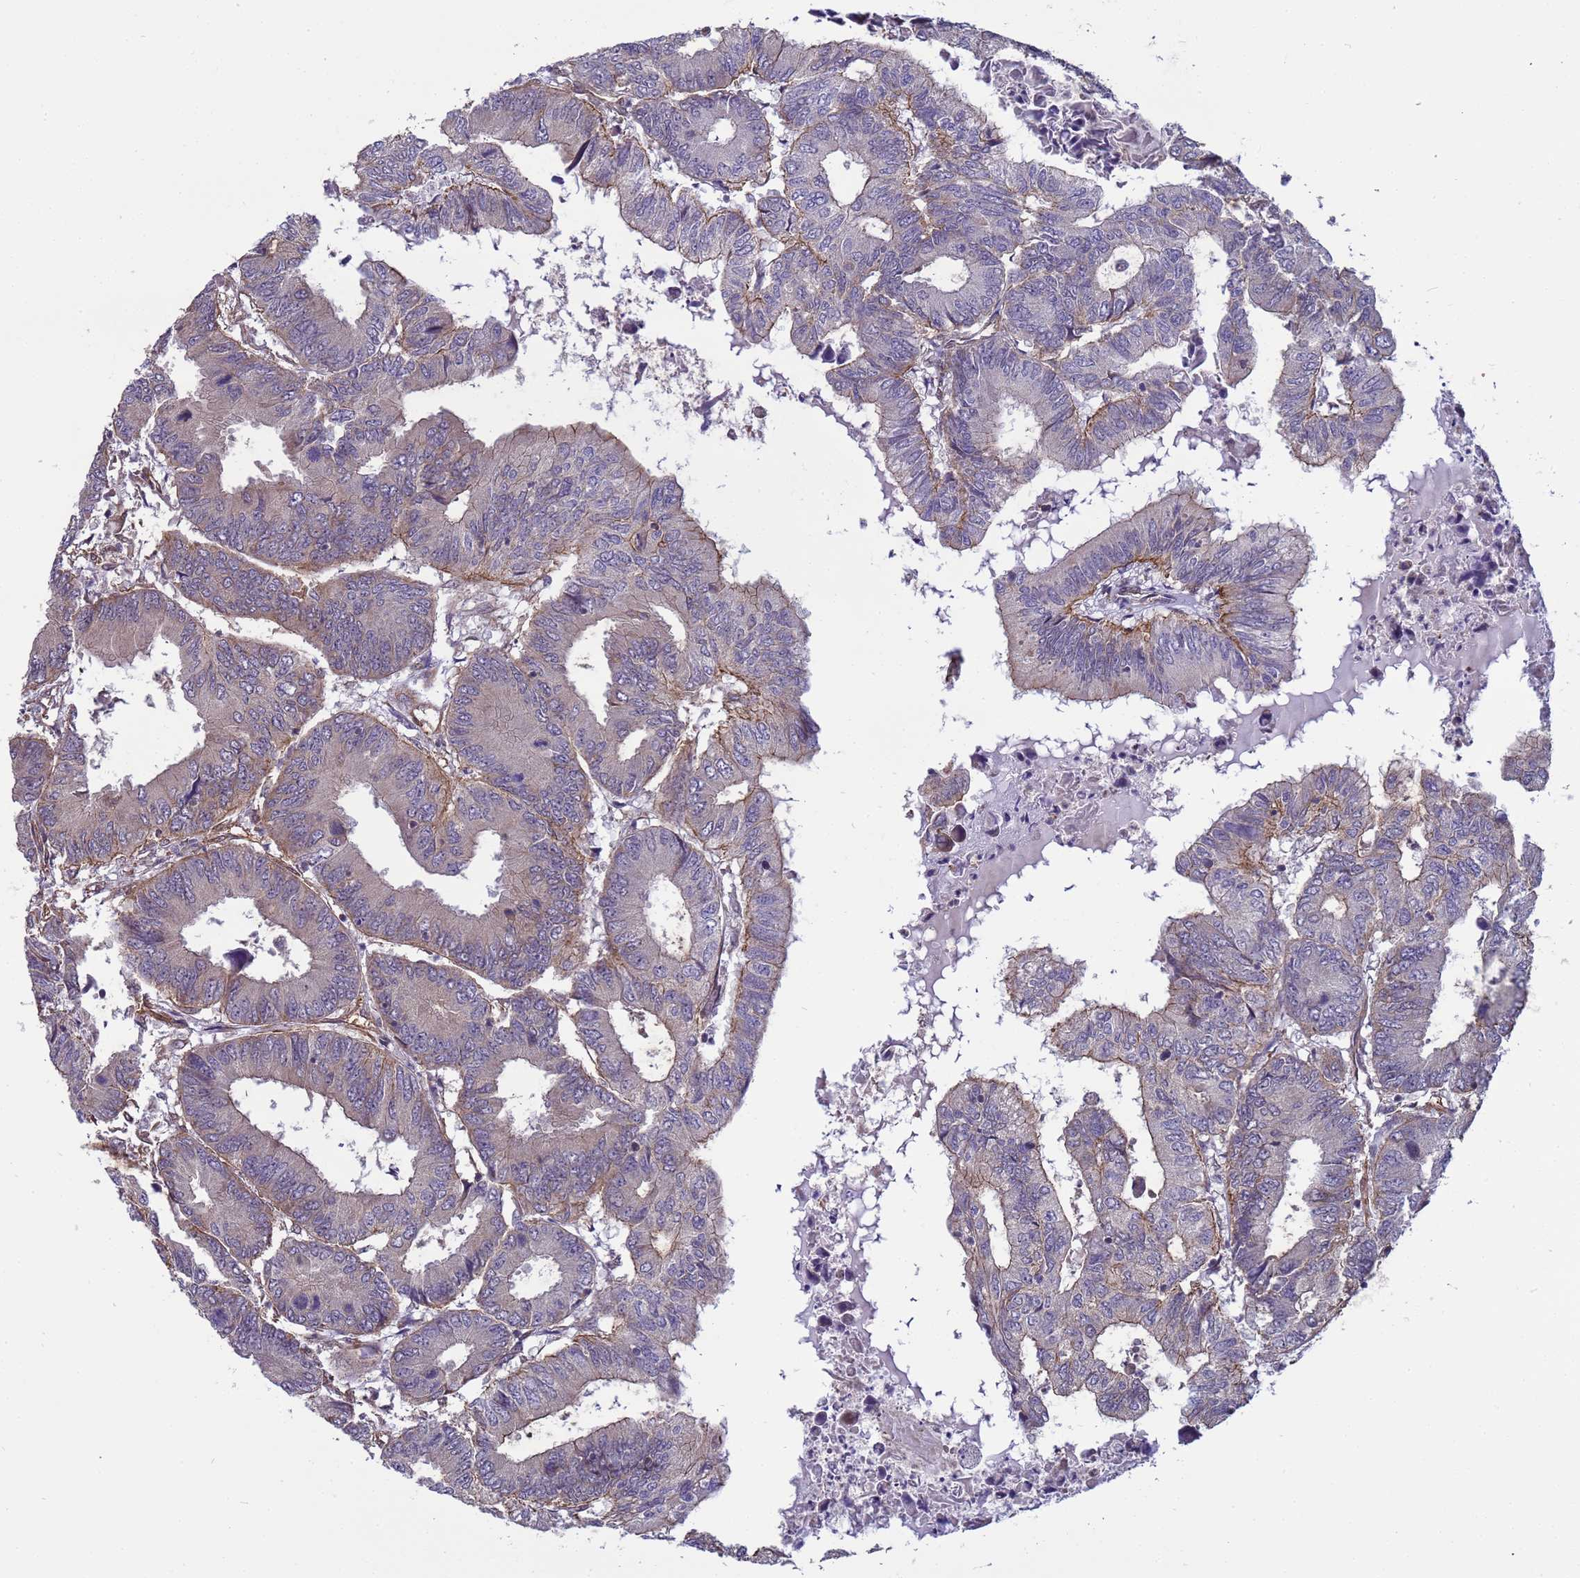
{"staining": {"intensity": "weak", "quantity": "<25%", "location": "cytoplasmic/membranous"}, "tissue": "colorectal cancer", "cell_type": "Tumor cells", "image_type": "cancer", "snomed": [{"axis": "morphology", "description": "Adenocarcinoma, NOS"}, {"axis": "topography", "description": "Colon"}], "caption": "Immunohistochemistry photomicrograph of colorectal adenocarcinoma stained for a protein (brown), which exhibits no staining in tumor cells. (Stains: DAB (3,3'-diaminobenzidine) immunohistochemistry (IHC) with hematoxylin counter stain, Microscopy: brightfield microscopy at high magnification).", "gene": "ITGB4", "patient": {"sex": "male", "age": 85}}